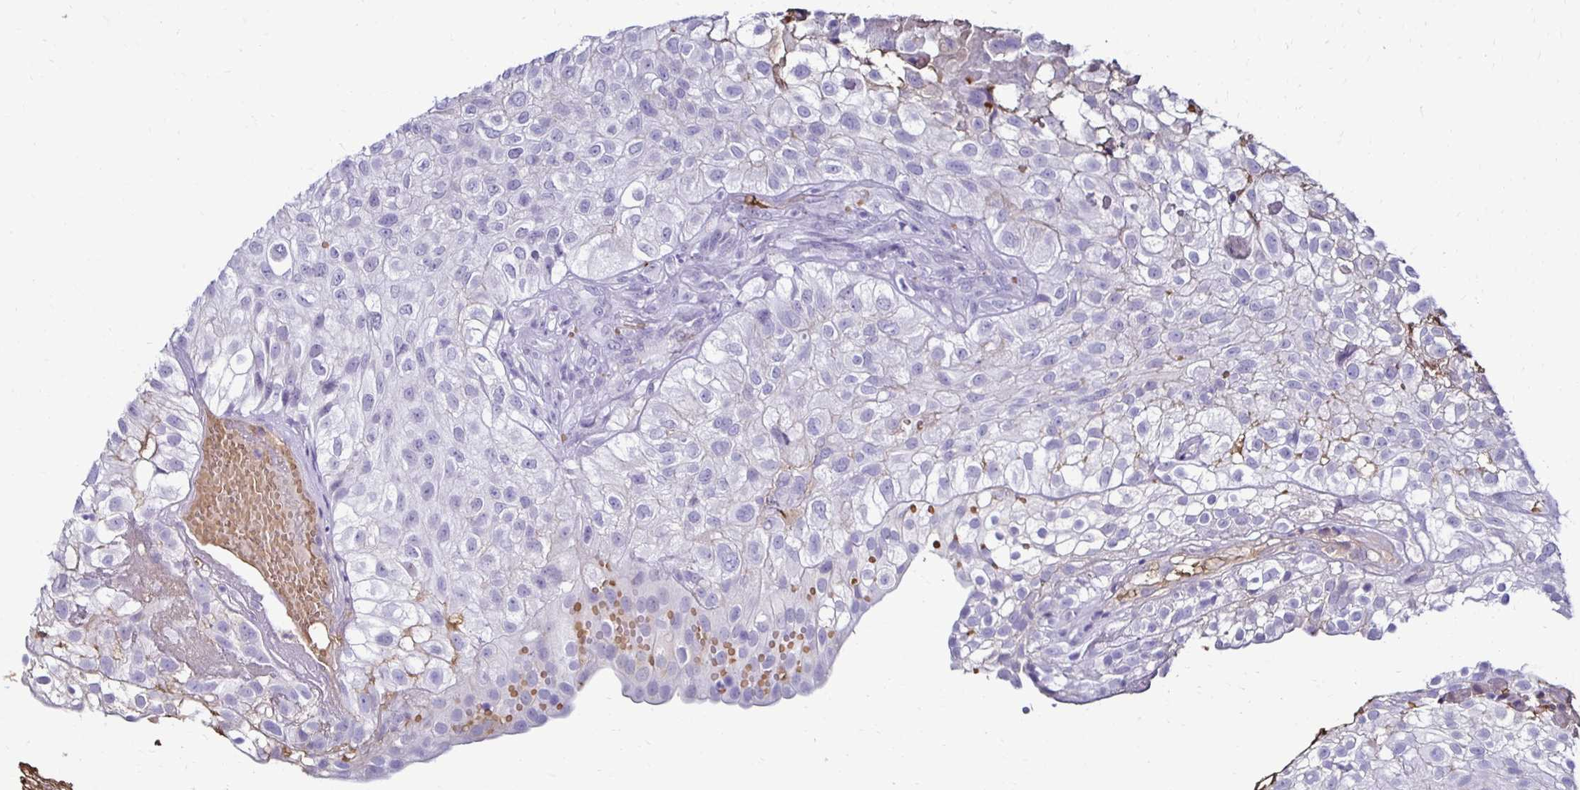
{"staining": {"intensity": "negative", "quantity": "none", "location": "none"}, "tissue": "urothelial cancer", "cell_type": "Tumor cells", "image_type": "cancer", "snomed": [{"axis": "morphology", "description": "Urothelial carcinoma, High grade"}, {"axis": "topography", "description": "Urinary bladder"}], "caption": "The immunohistochemistry photomicrograph has no significant expression in tumor cells of urothelial cancer tissue.", "gene": "RHBDL3", "patient": {"sex": "male", "age": 56}}